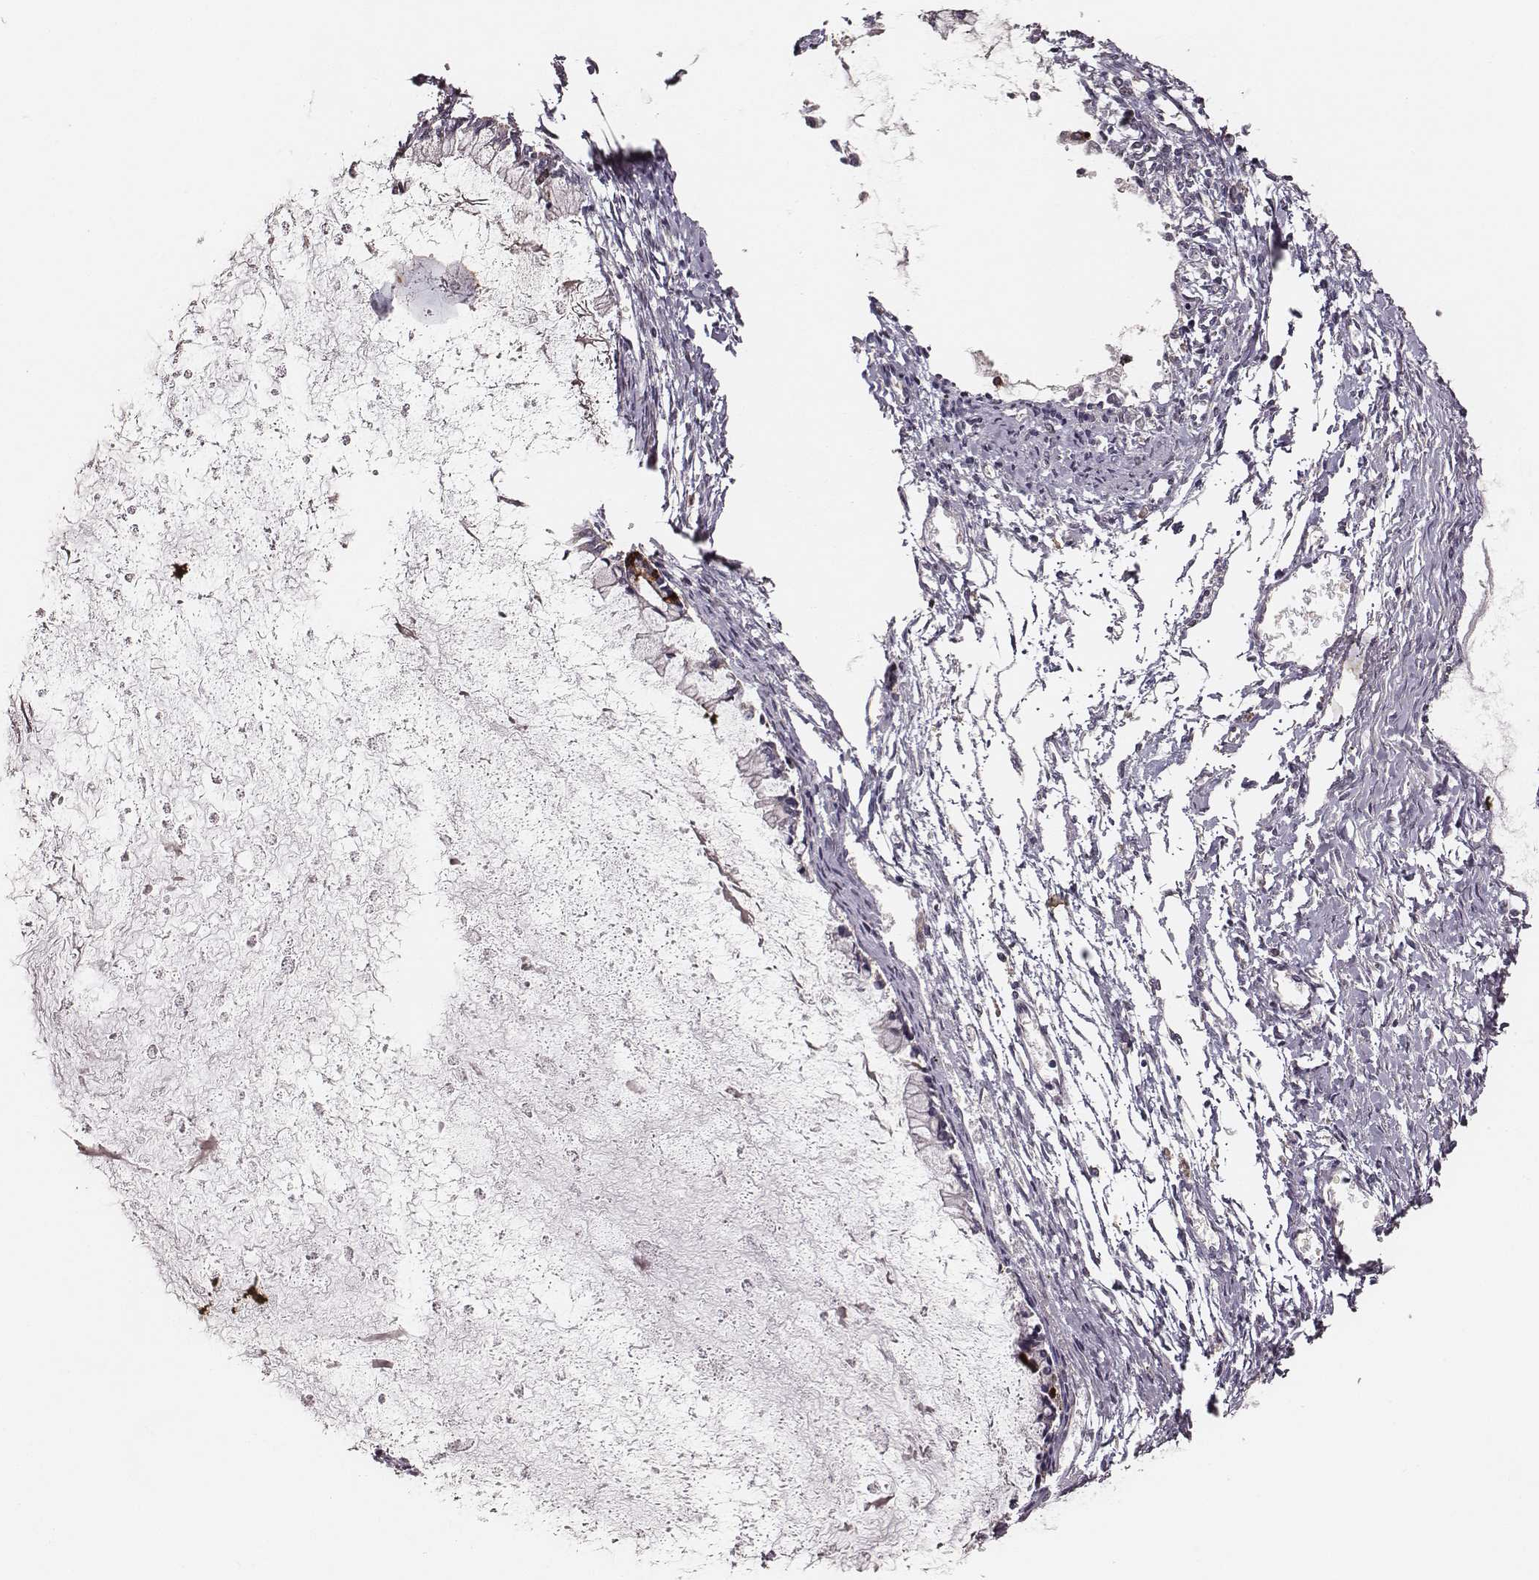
{"staining": {"intensity": "negative", "quantity": "none", "location": "none"}, "tissue": "ovarian cancer", "cell_type": "Tumor cells", "image_type": "cancer", "snomed": [{"axis": "morphology", "description": "Cystadenocarcinoma, mucinous, NOS"}, {"axis": "topography", "description": "Ovary"}], "caption": "Tumor cells are negative for brown protein staining in mucinous cystadenocarcinoma (ovarian).", "gene": "VPS26A", "patient": {"sex": "female", "age": 67}}